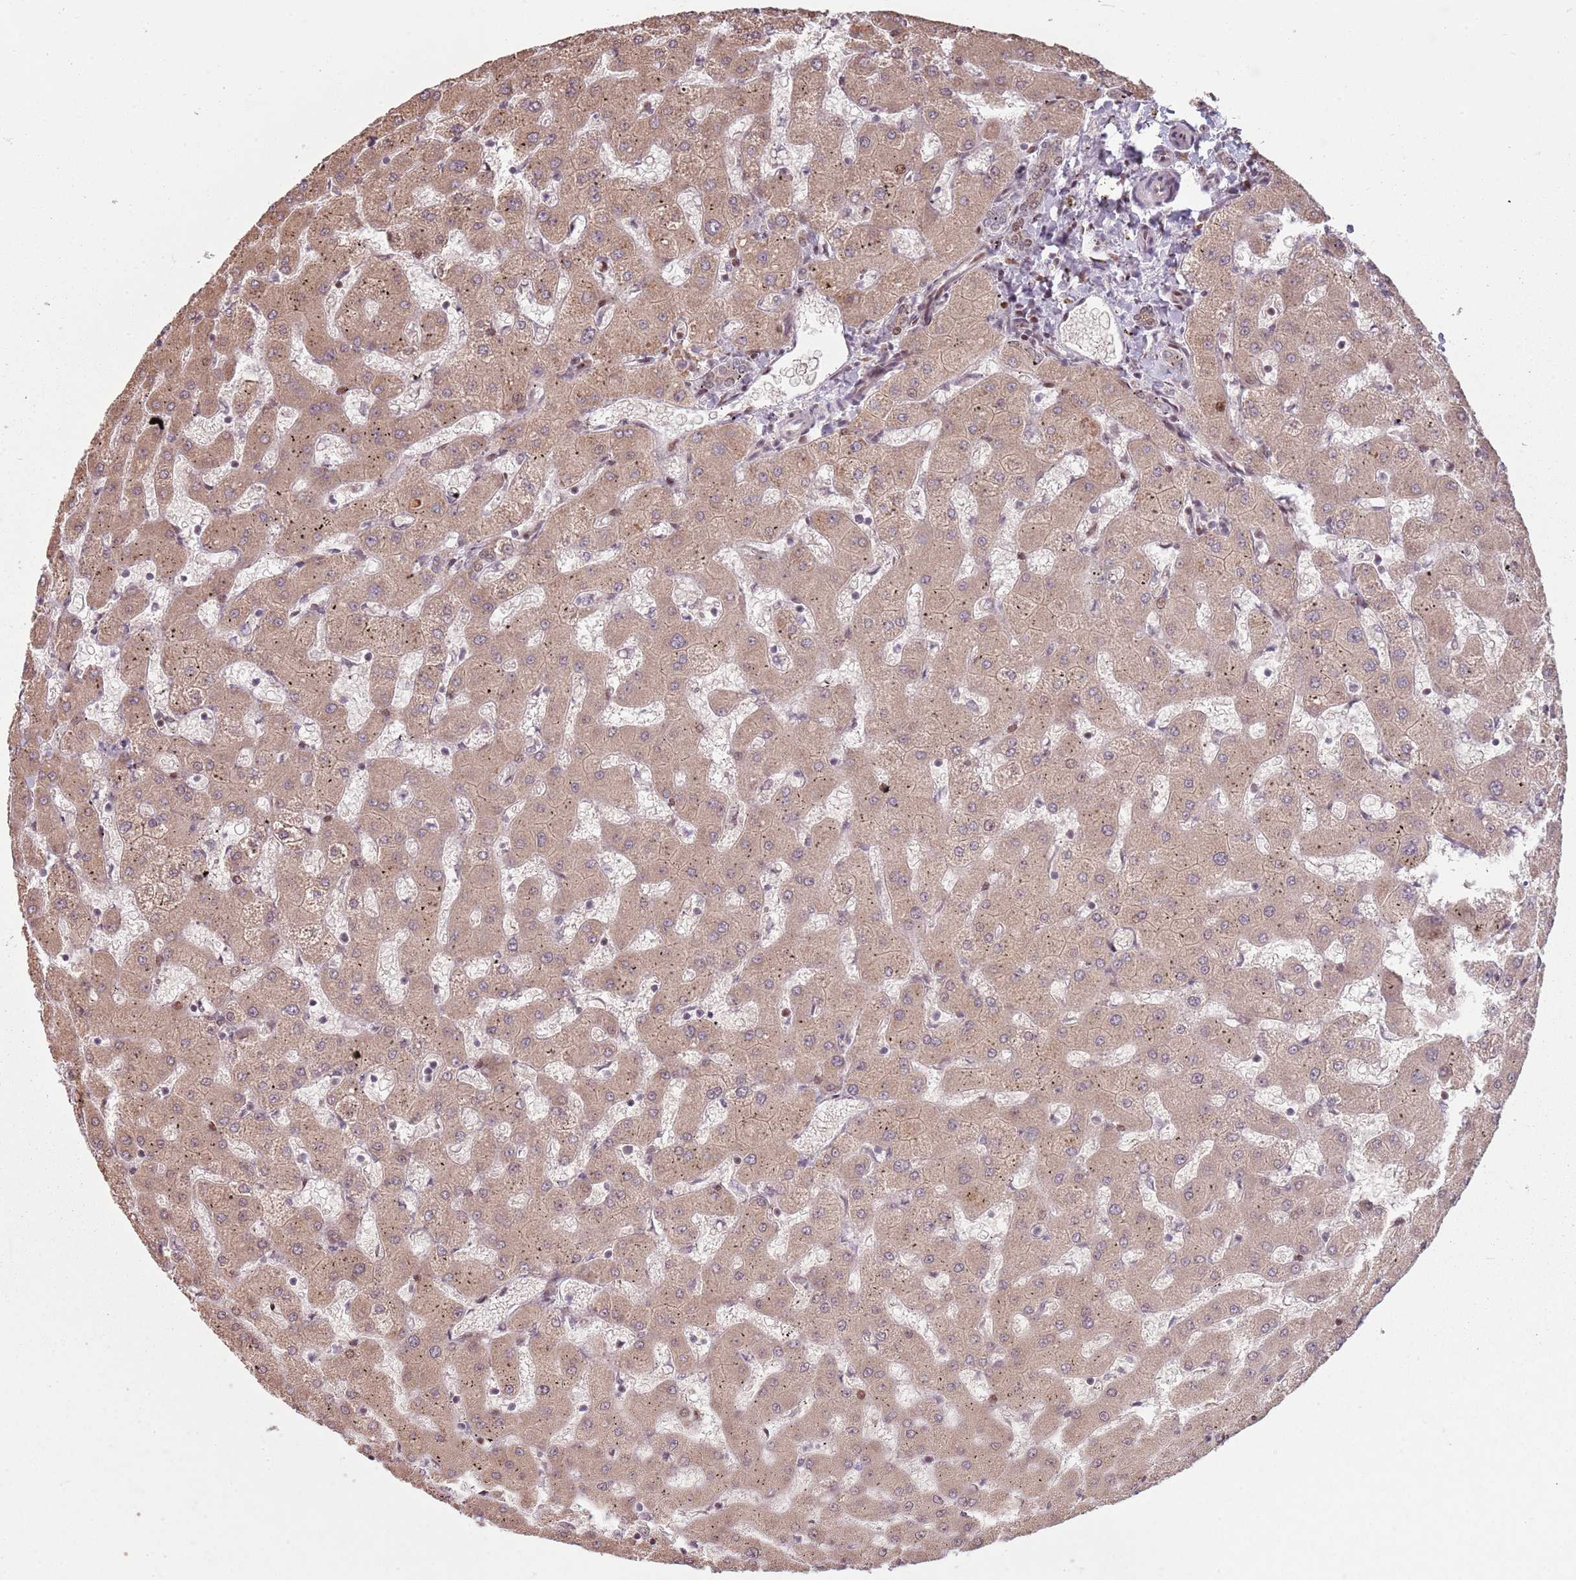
{"staining": {"intensity": "weak", "quantity": ">75%", "location": "cytoplasmic/membranous,nuclear"}, "tissue": "liver", "cell_type": "Cholangiocytes", "image_type": "normal", "snomed": [{"axis": "morphology", "description": "Normal tissue, NOS"}, {"axis": "topography", "description": "Liver"}], "caption": "DAB immunohistochemical staining of normal human liver demonstrates weak cytoplasmic/membranous,nuclear protein positivity in approximately >75% of cholangiocytes.", "gene": "ADGRG1", "patient": {"sex": "female", "age": 63}}